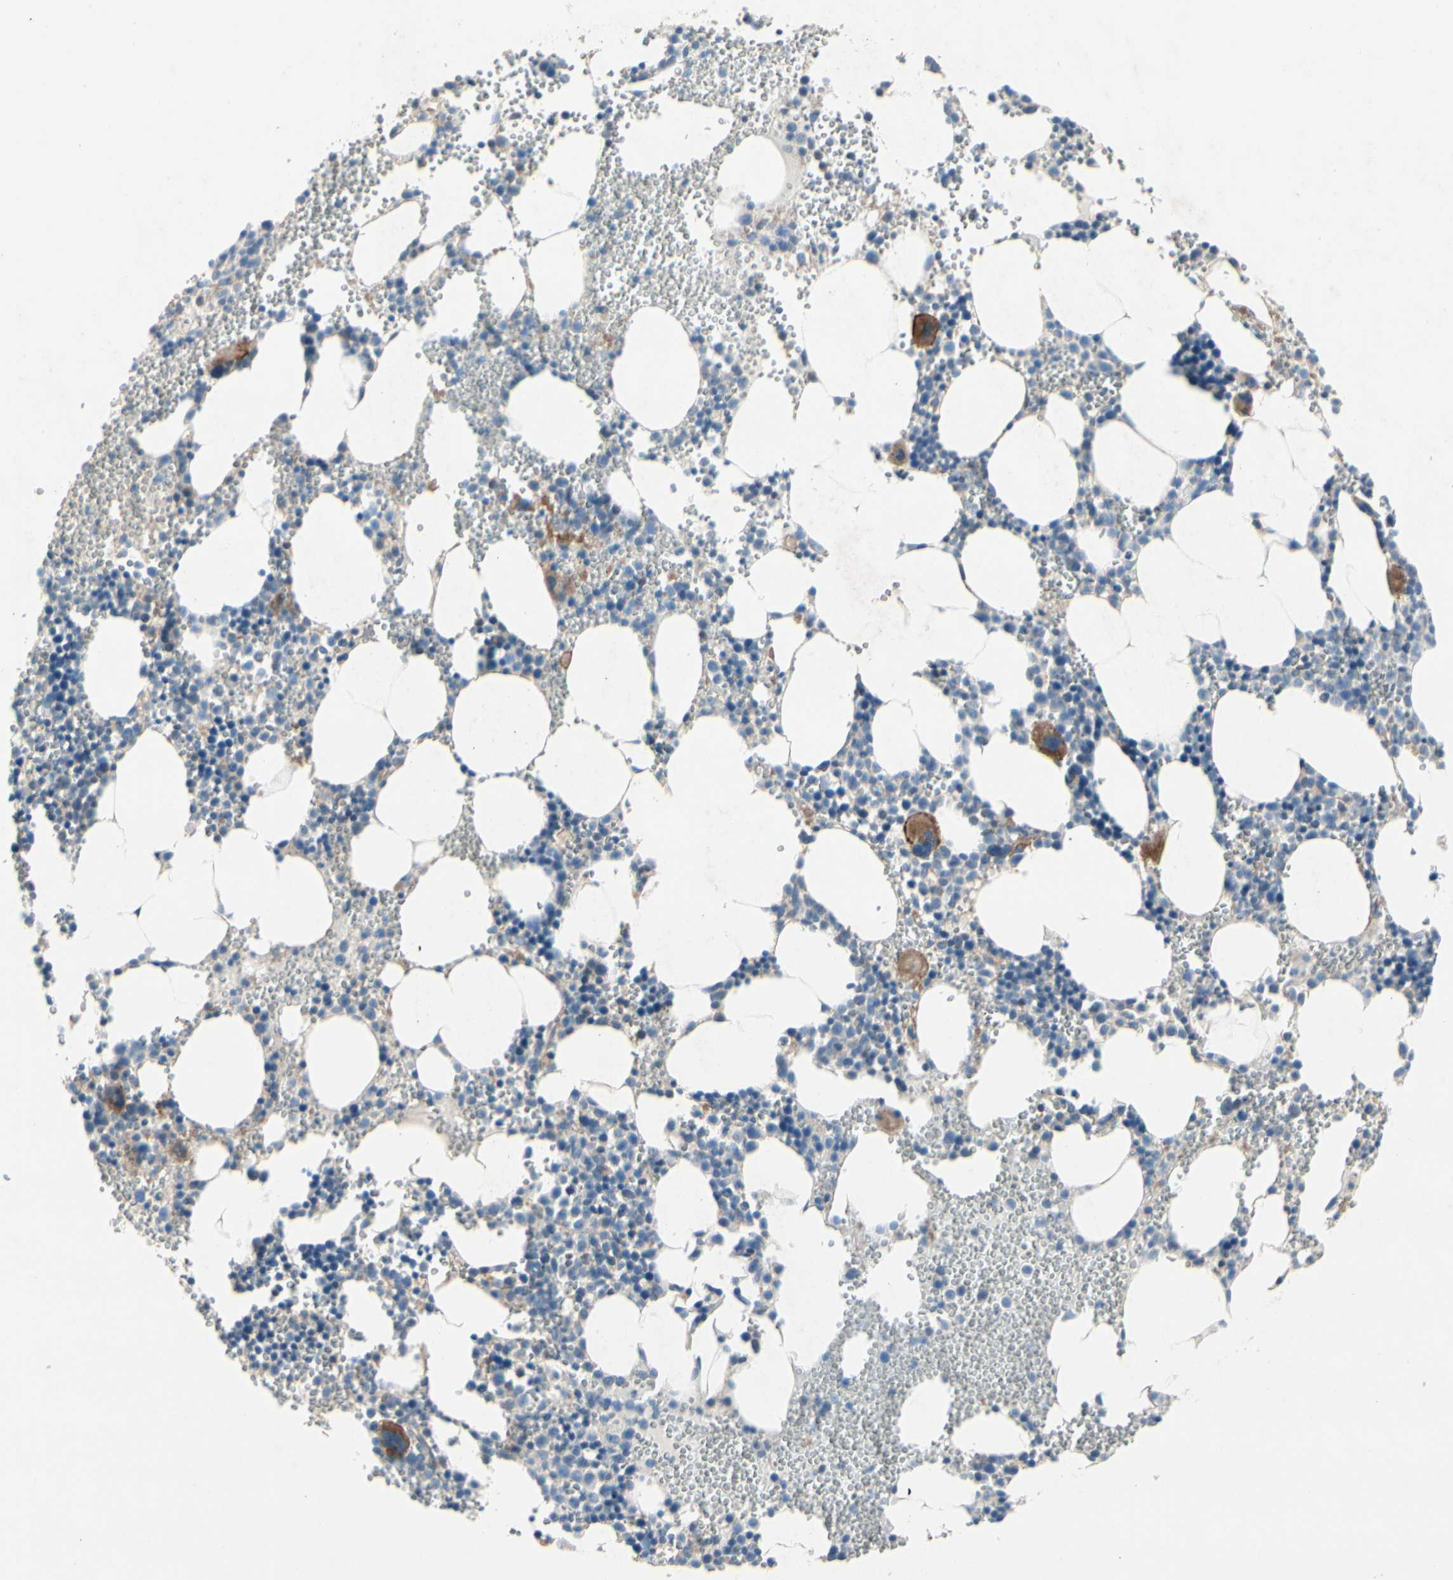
{"staining": {"intensity": "strong", "quantity": "<25%", "location": "cytoplasmic/membranous"}, "tissue": "bone marrow", "cell_type": "Hematopoietic cells", "image_type": "normal", "snomed": [{"axis": "morphology", "description": "Normal tissue, NOS"}, {"axis": "morphology", "description": "Inflammation, NOS"}, {"axis": "topography", "description": "Bone marrow"}], "caption": "Immunohistochemical staining of benign human bone marrow shows <25% levels of strong cytoplasmic/membranous protein expression in approximately <25% of hematopoietic cells.", "gene": "TPM1", "patient": {"sex": "male", "age": 42}}